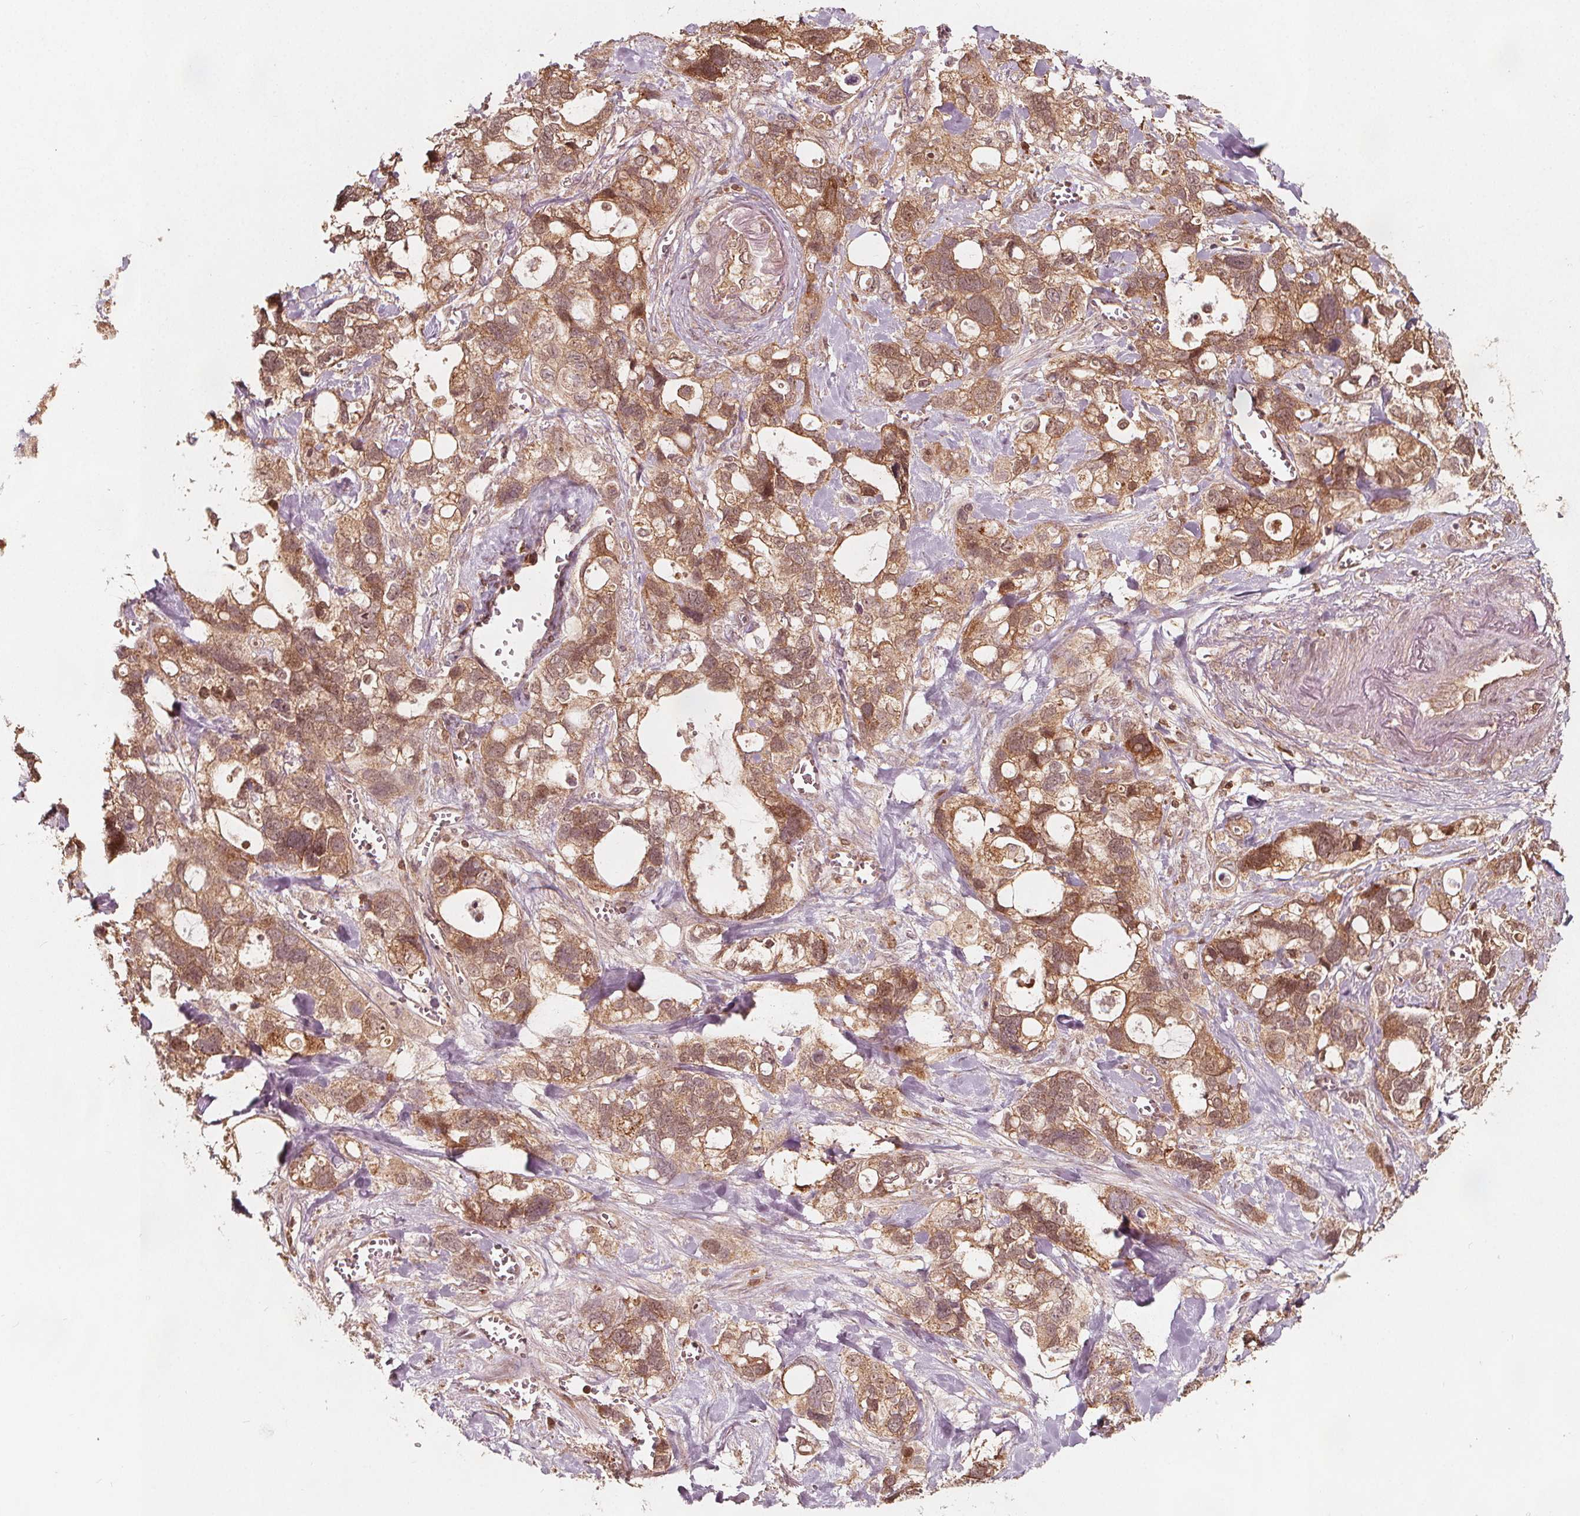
{"staining": {"intensity": "moderate", "quantity": ">75%", "location": "cytoplasmic/membranous"}, "tissue": "stomach cancer", "cell_type": "Tumor cells", "image_type": "cancer", "snomed": [{"axis": "morphology", "description": "Adenocarcinoma, NOS"}, {"axis": "topography", "description": "Stomach, upper"}], "caption": "Human stomach cancer (adenocarcinoma) stained with a protein marker demonstrates moderate staining in tumor cells.", "gene": "AIP", "patient": {"sex": "female", "age": 81}}